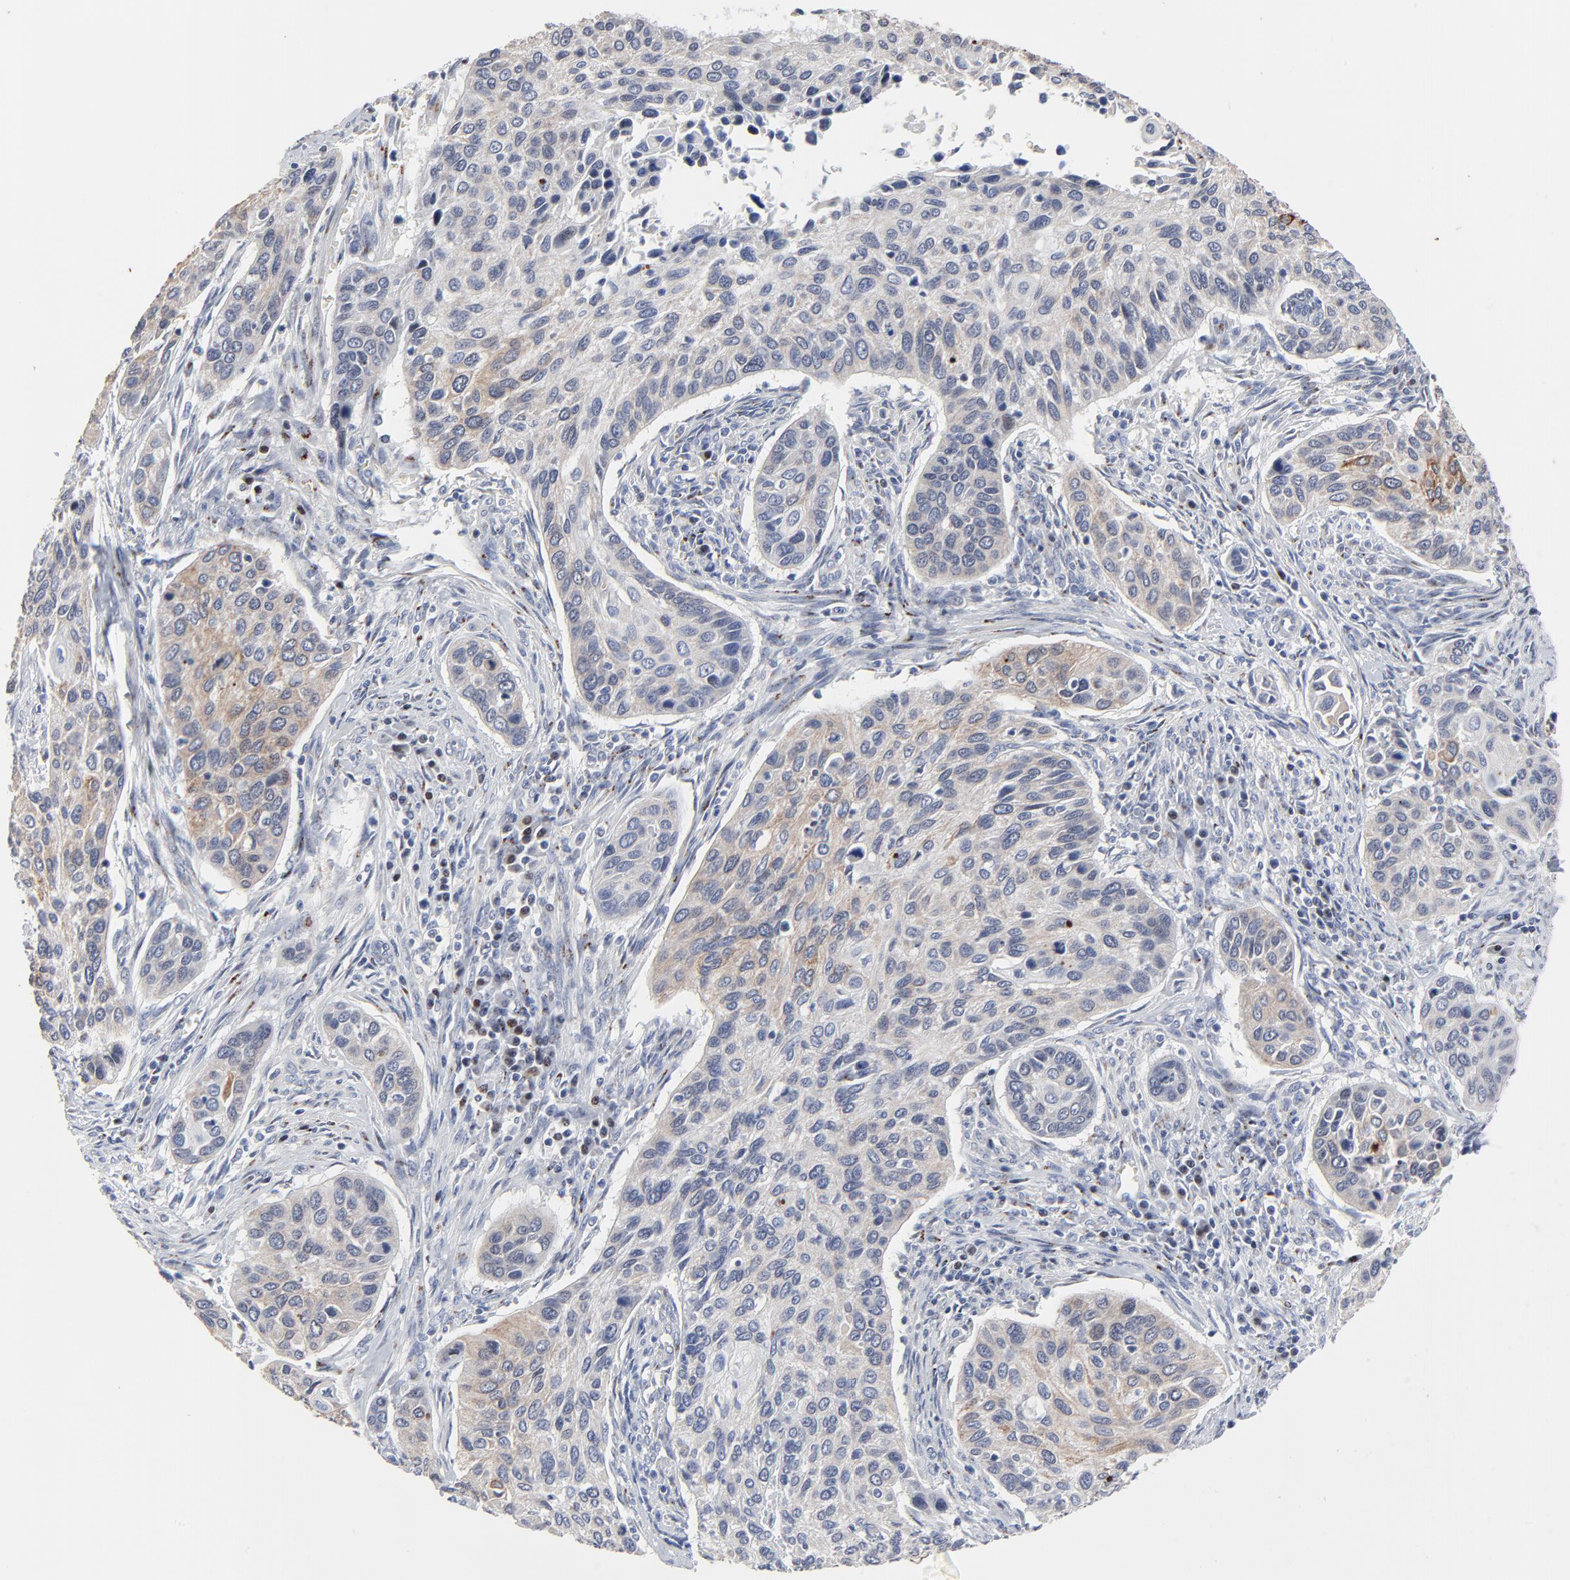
{"staining": {"intensity": "weak", "quantity": "<25%", "location": "cytoplasmic/membranous"}, "tissue": "cervical cancer", "cell_type": "Tumor cells", "image_type": "cancer", "snomed": [{"axis": "morphology", "description": "Squamous cell carcinoma, NOS"}, {"axis": "topography", "description": "Cervix"}], "caption": "An immunohistochemistry micrograph of cervical cancer (squamous cell carcinoma) is shown. There is no staining in tumor cells of cervical cancer (squamous cell carcinoma).", "gene": "LNX1", "patient": {"sex": "female", "age": 57}}